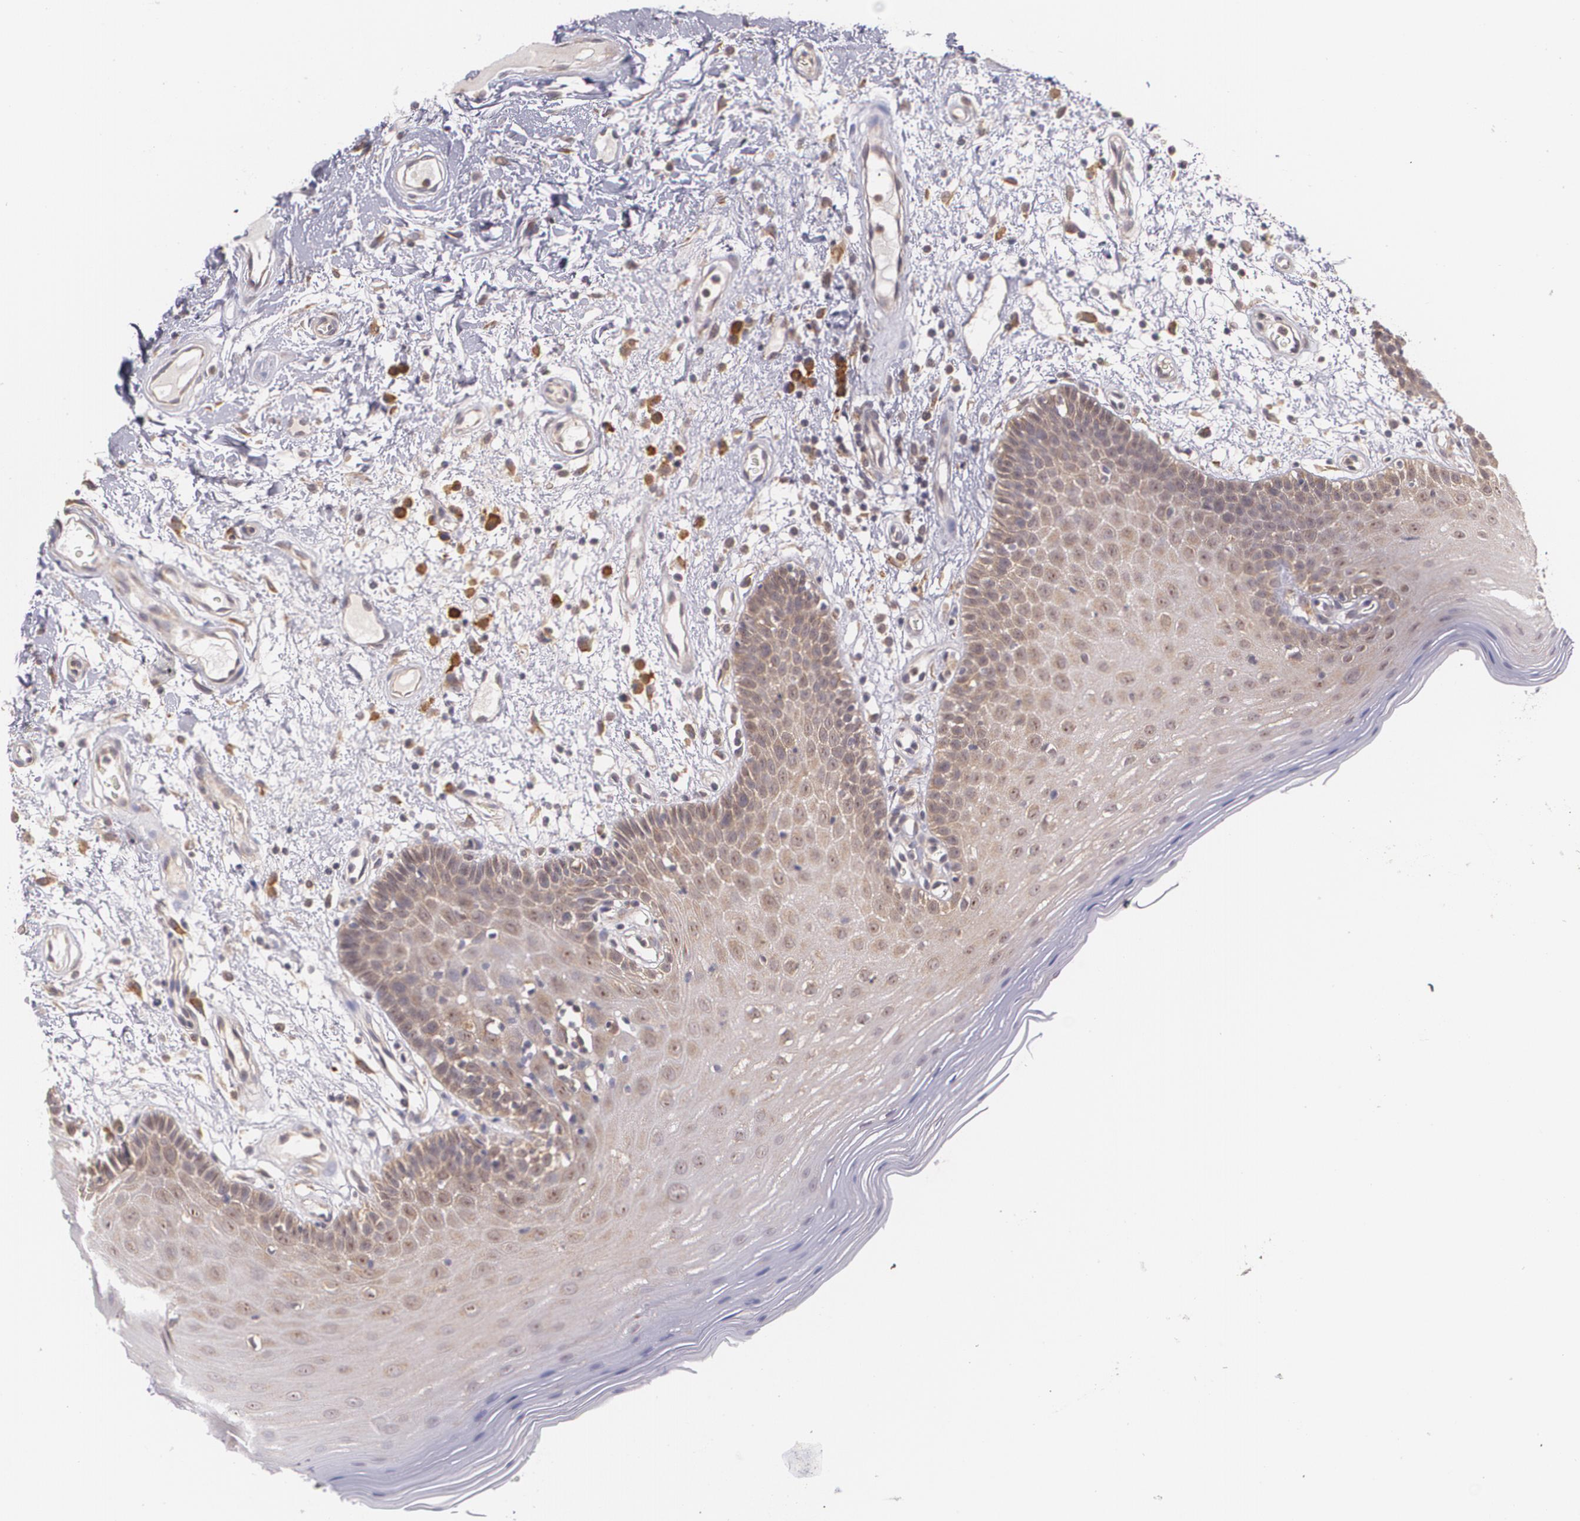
{"staining": {"intensity": "weak", "quantity": ">75%", "location": "cytoplasmic/membranous"}, "tissue": "oral mucosa", "cell_type": "Squamous epithelial cells", "image_type": "normal", "snomed": [{"axis": "morphology", "description": "Normal tissue, NOS"}, {"axis": "morphology", "description": "Squamous cell carcinoma, NOS"}, {"axis": "topography", "description": "Skeletal muscle"}, {"axis": "topography", "description": "Oral tissue"}, {"axis": "topography", "description": "Head-Neck"}], "caption": "Human oral mucosa stained for a protein (brown) exhibits weak cytoplasmic/membranous positive expression in about >75% of squamous epithelial cells.", "gene": "CCL17", "patient": {"sex": "male", "age": 71}}